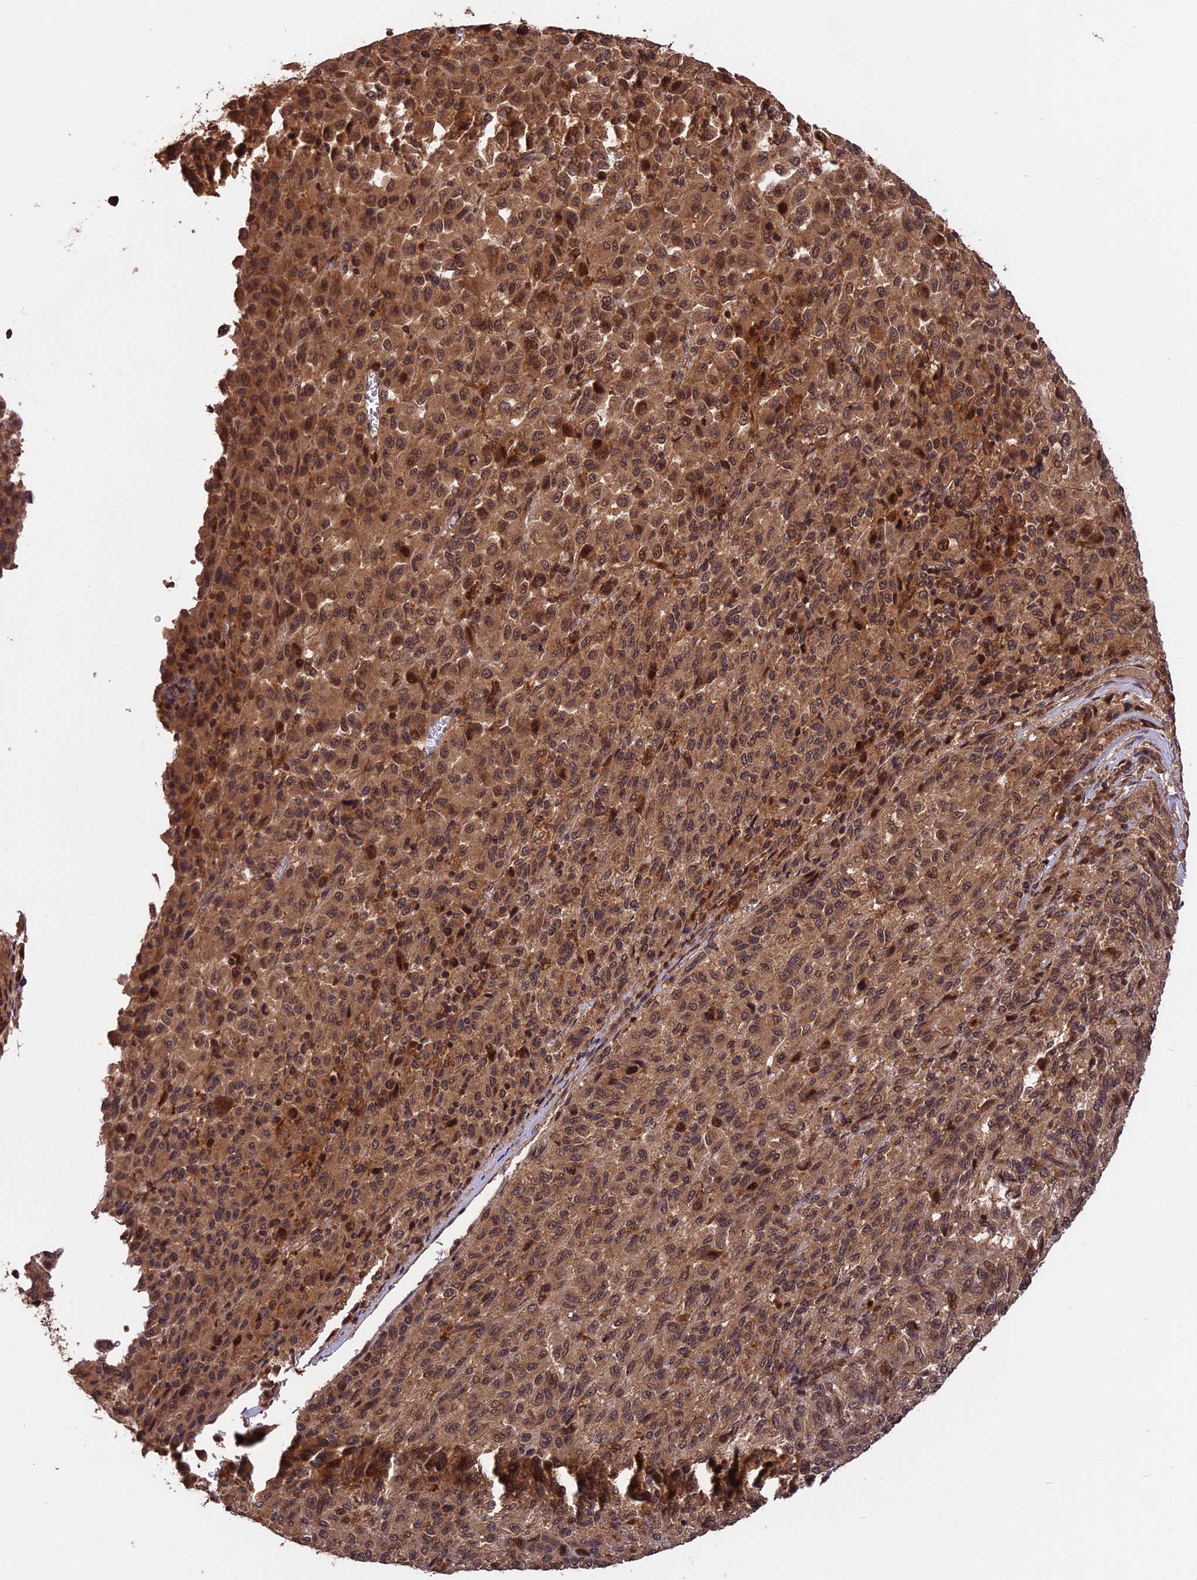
{"staining": {"intensity": "moderate", "quantity": ">75%", "location": "cytoplasmic/membranous,nuclear"}, "tissue": "melanoma", "cell_type": "Tumor cells", "image_type": "cancer", "snomed": [{"axis": "morphology", "description": "Malignant melanoma, Metastatic site"}, {"axis": "topography", "description": "Lung"}], "caption": "Melanoma tissue demonstrates moderate cytoplasmic/membranous and nuclear staining in about >75% of tumor cells, visualized by immunohistochemistry.", "gene": "ESCO1", "patient": {"sex": "male", "age": 64}}